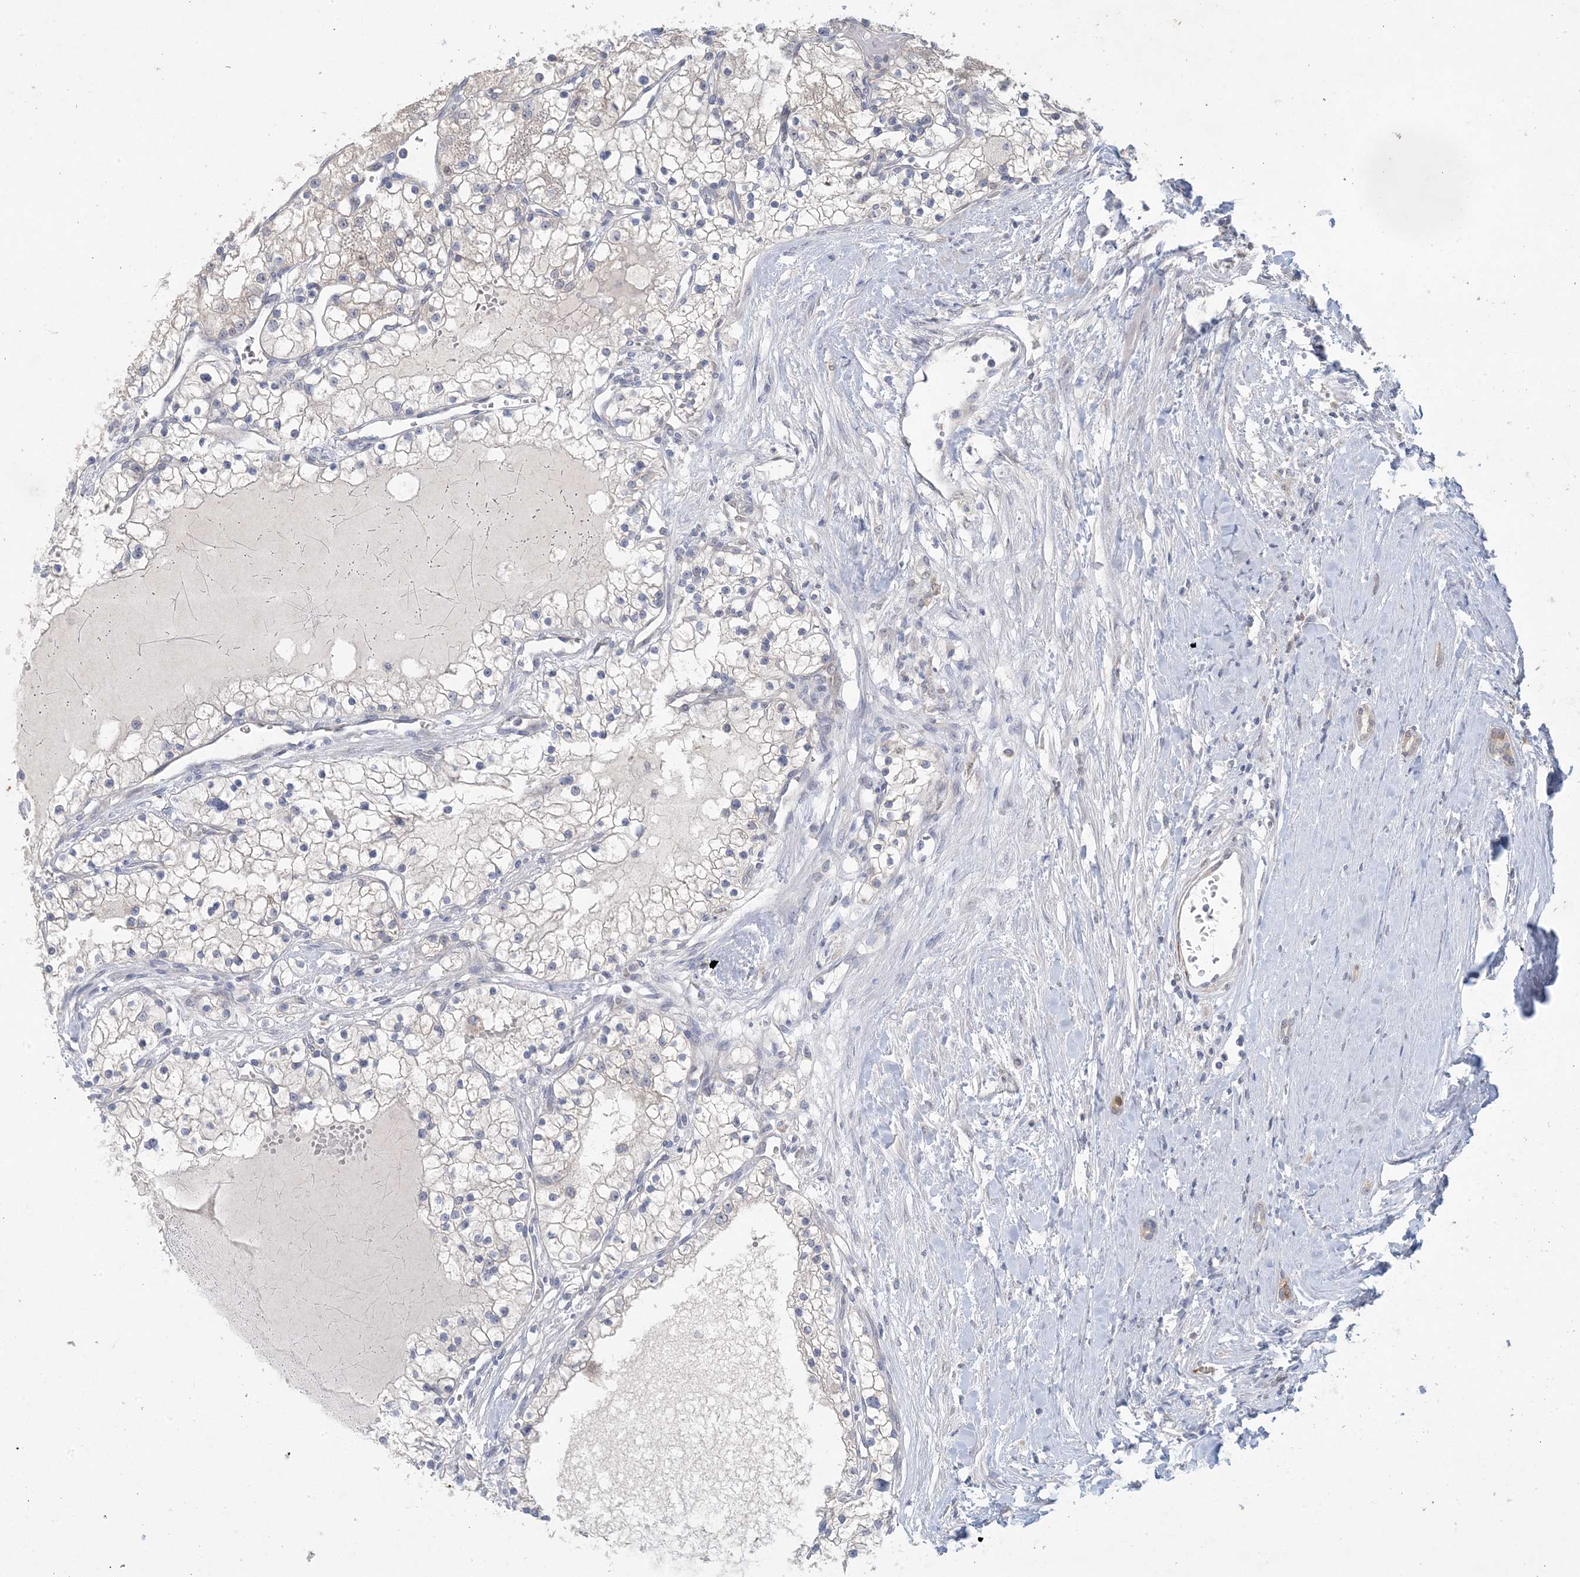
{"staining": {"intensity": "negative", "quantity": "none", "location": "none"}, "tissue": "renal cancer", "cell_type": "Tumor cells", "image_type": "cancer", "snomed": [{"axis": "morphology", "description": "Normal tissue, NOS"}, {"axis": "morphology", "description": "Adenocarcinoma, NOS"}, {"axis": "topography", "description": "Kidney"}], "caption": "The photomicrograph shows no significant staining in tumor cells of renal cancer (adenocarcinoma).", "gene": "HMGCS1", "patient": {"sex": "male", "age": 68}}